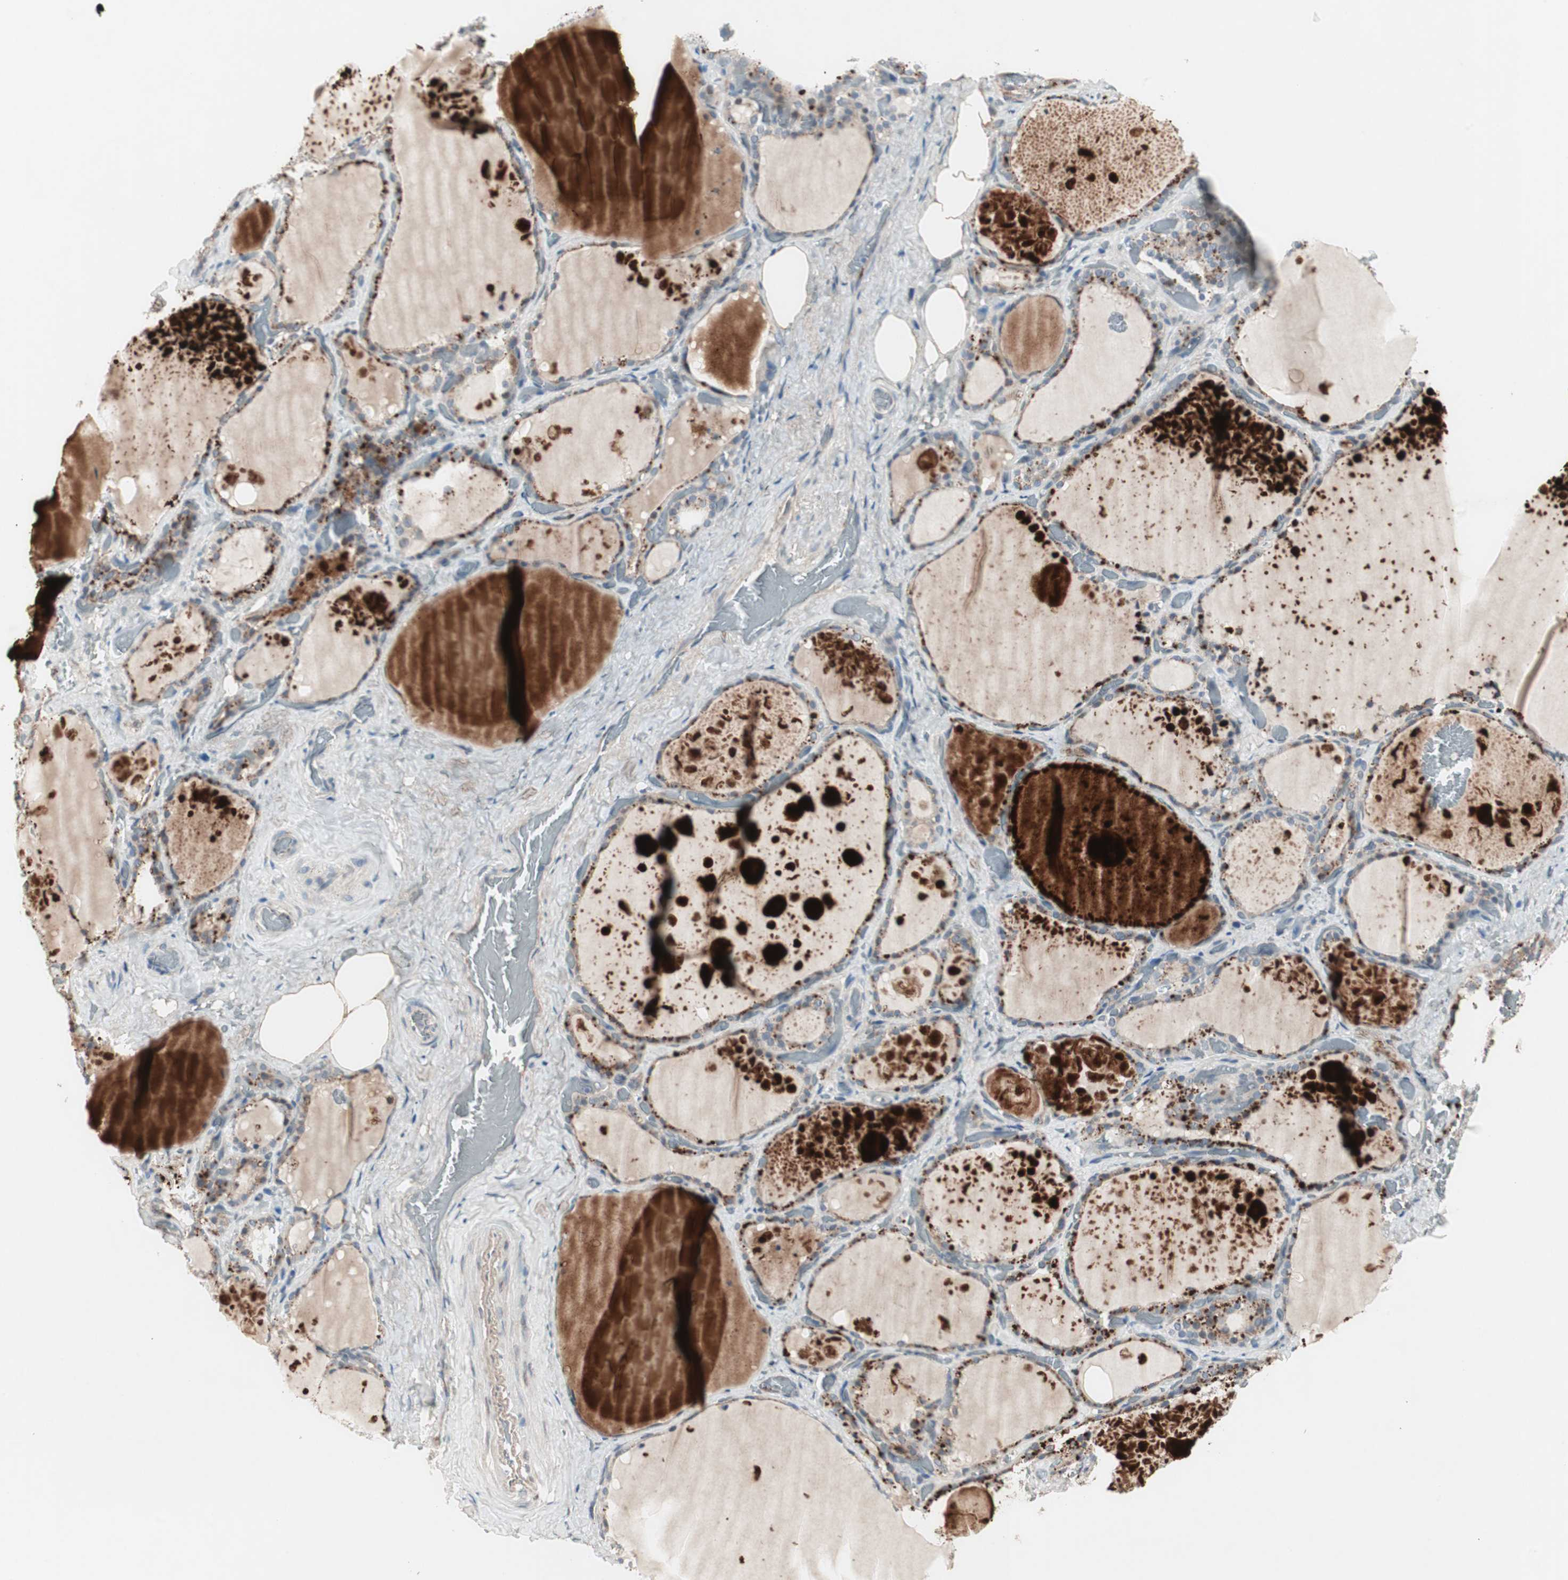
{"staining": {"intensity": "moderate", "quantity": ">75%", "location": "cytoplasmic/membranous"}, "tissue": "thyroid gland", "cell_type": "Glandular cells", "image_type": "normal", "snomed": [{"axis": "morphology", "description": "Normal tissue, NOS"}, {"axis": "topography", "description": "Thyroid gland"}], "caption": "Immunohistochemistry (DAB) staining of unremarkable thyroid gland exhibits moderate cytoplasmic/membranous protein staining in about >75% of glandular cells.", "gene": "FGFR4", "patient": {"sex": "male", "age": 61}}